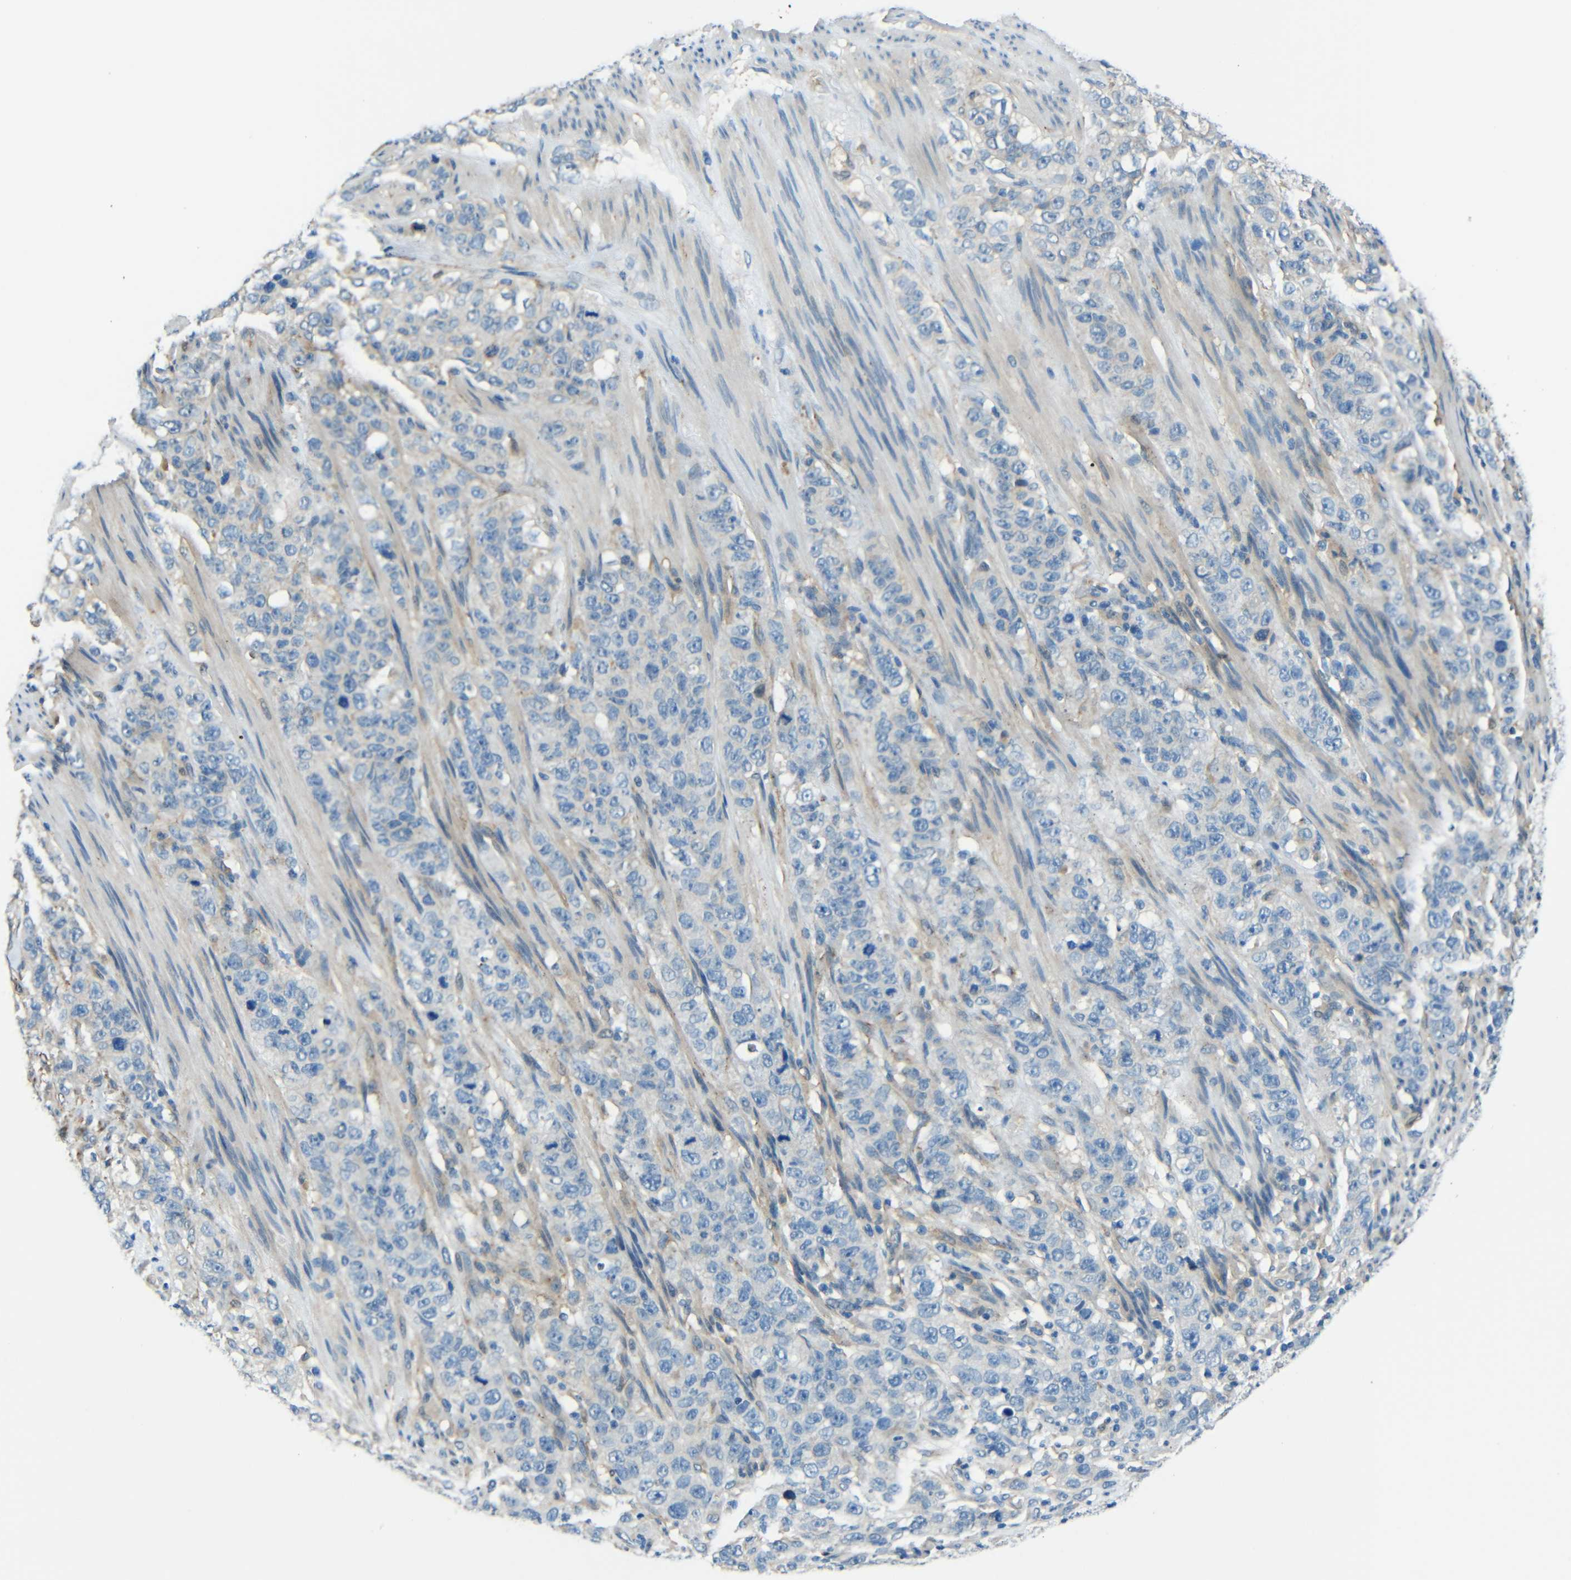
{"staining": {"intensity": "negative", "quantity": "none", "location": "none"}, "tissue": "stomach cancer", "cell_type": "Tumor cells", "image_type": "cancer", "snomed": [{"axis": "morphology", "description": "Adenocarcinoma, NOS"}, {"axis": "topography", "description": "Stomach"}], "caption": "IHC of stomach adenocarcinoma exhibits no expression in tumor cells.", "gene": "CYP26B1", "patient": {"sex": "male", "age": 48}}